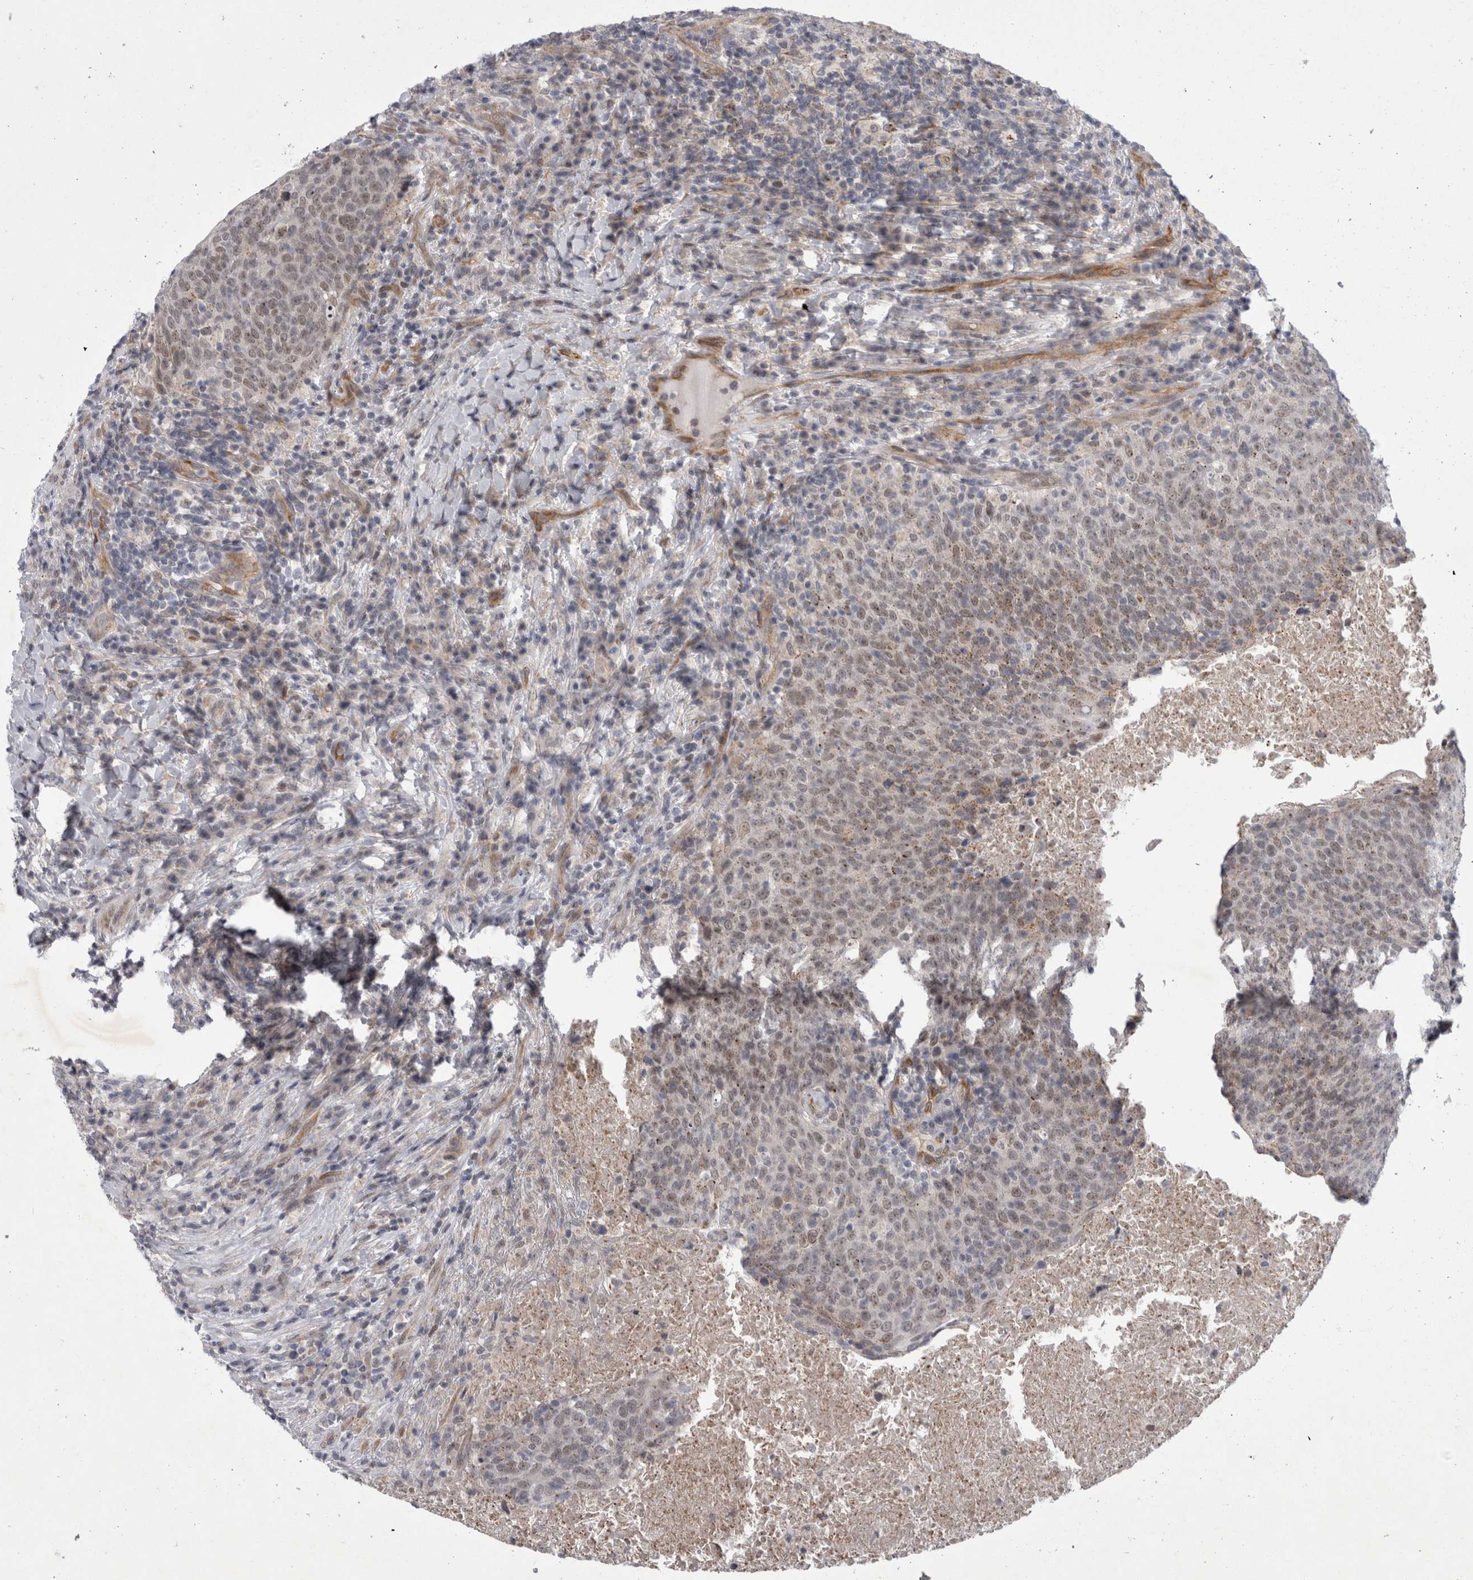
{"staining": {"intensity": "weak", "quantity": ">75%", "location": "nuclear"}, "tissue": "head and neck cancer", "cell_type": "Tumor cells", "image_type": "cancer", "snomed": [{"axis": "morphology", "description": "Squamous cell carcinoma, NOS"}, {"axis": "morphology", "description": "Squamous cell carcinoma, metastatic, NOS"}, {"axis": "topography", "description": "Lymph node"}, {"axis": "topography", "description": "Head-Neck"}], "caption": "An immunohistochemistry histopathology image of neoplastic tissue is shown. Protein staining in brown labels weak nuclear positivity in head and neck cancer (metastatic squamous cell carcinoma) within tumor cells.", "gene": "PARP11", "patient": {"sex": "male", "age": 62}}